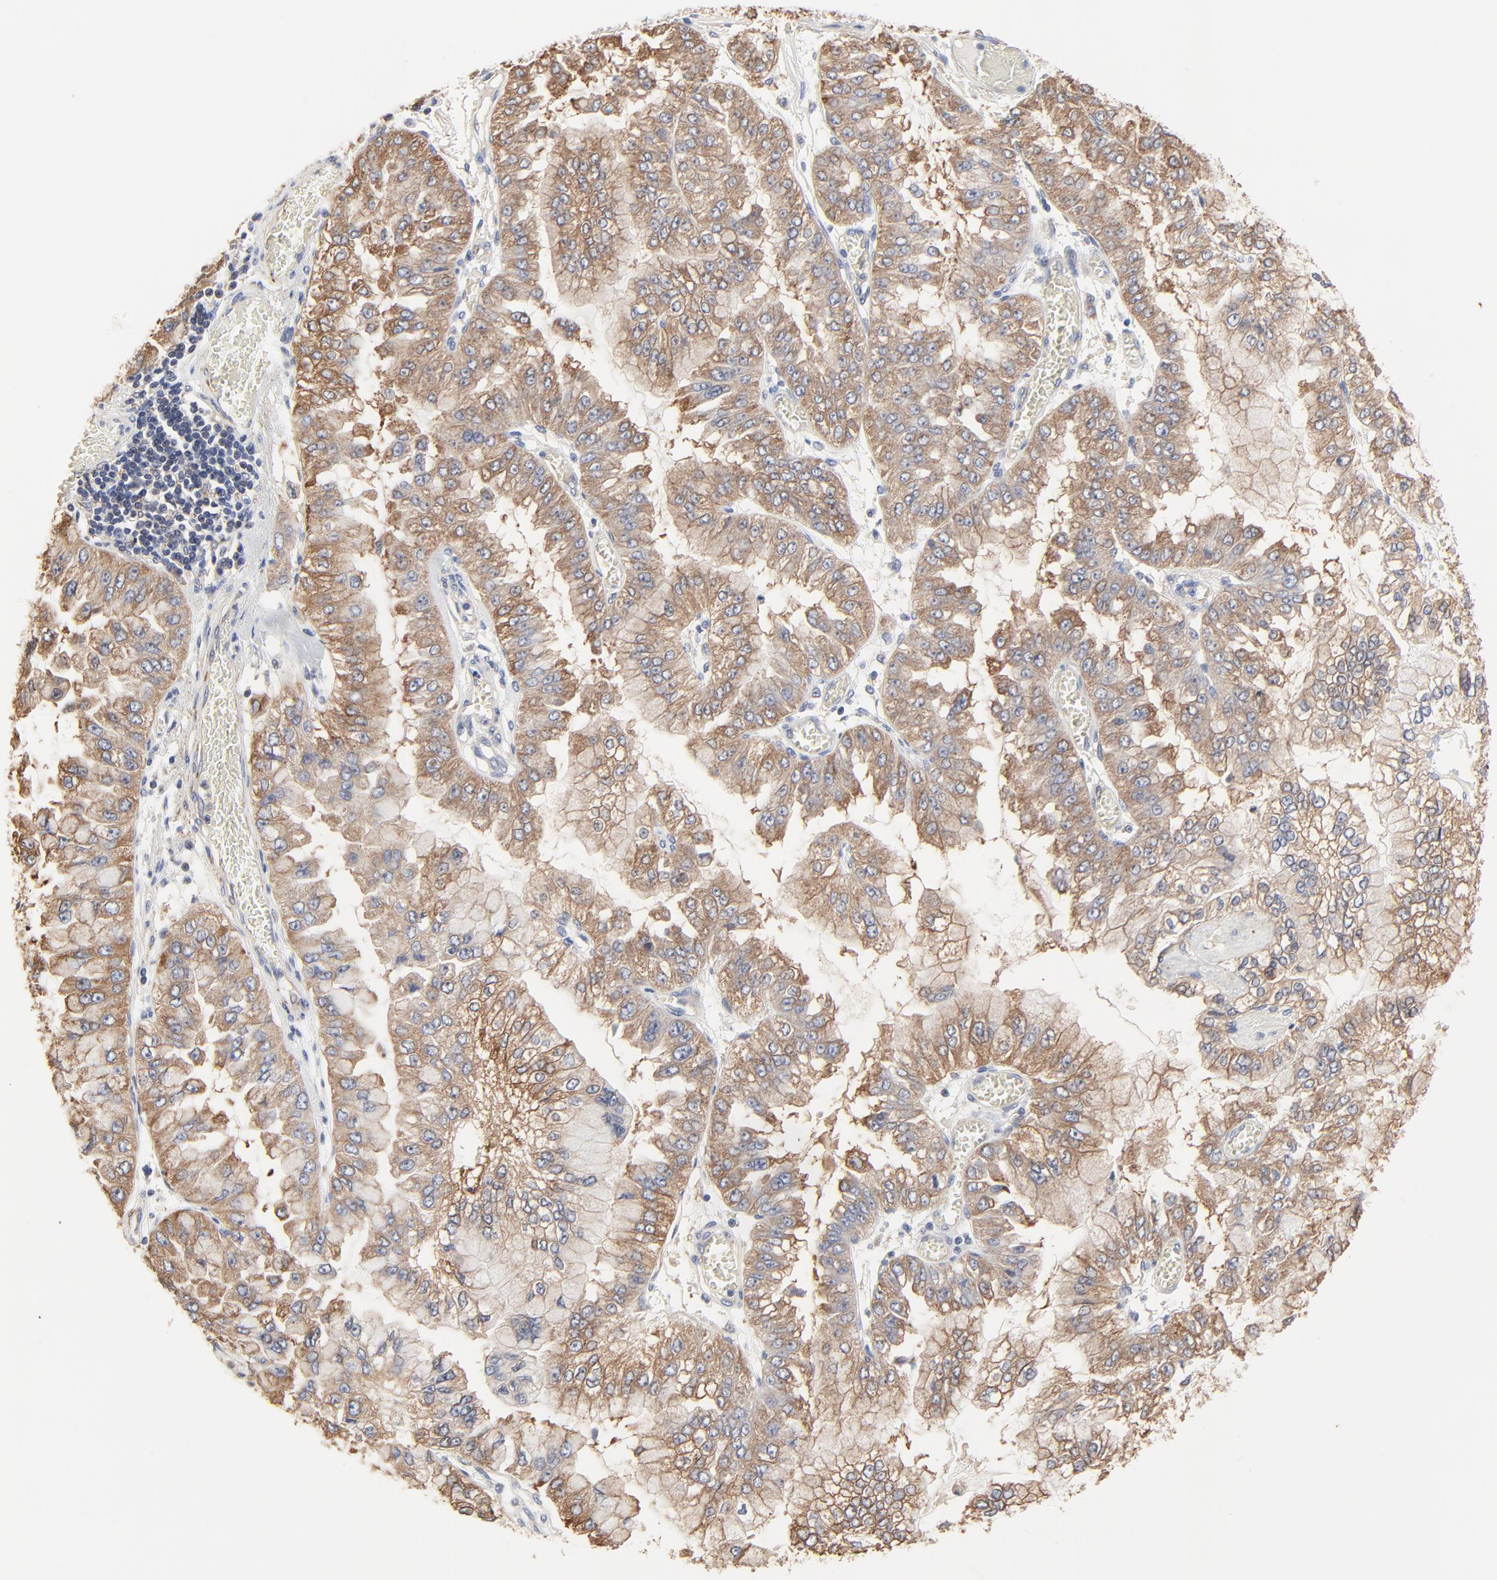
{"staining": {"intensity": "moderate", "quantity": ">75%", "location": "cytoplasmic/membranous"}, "tissue": "liver cancer", "cell_type": "Tumor cells", "image_type": "cancer", "snomed": [{"axis": "morphology", "description": "Cholangiocarcinoma"}, {"axis": "topography", "description": "Liver"}], "caption": "There is medium levels of moderate cytoplasmic/membranous positivity in tumor cells of cholangiocarcinoma (liver), as demonstrated by immunohistochemical staining (brown color).", "gene": "NXF3", "patient": {"sex": "female", "age": 79}}